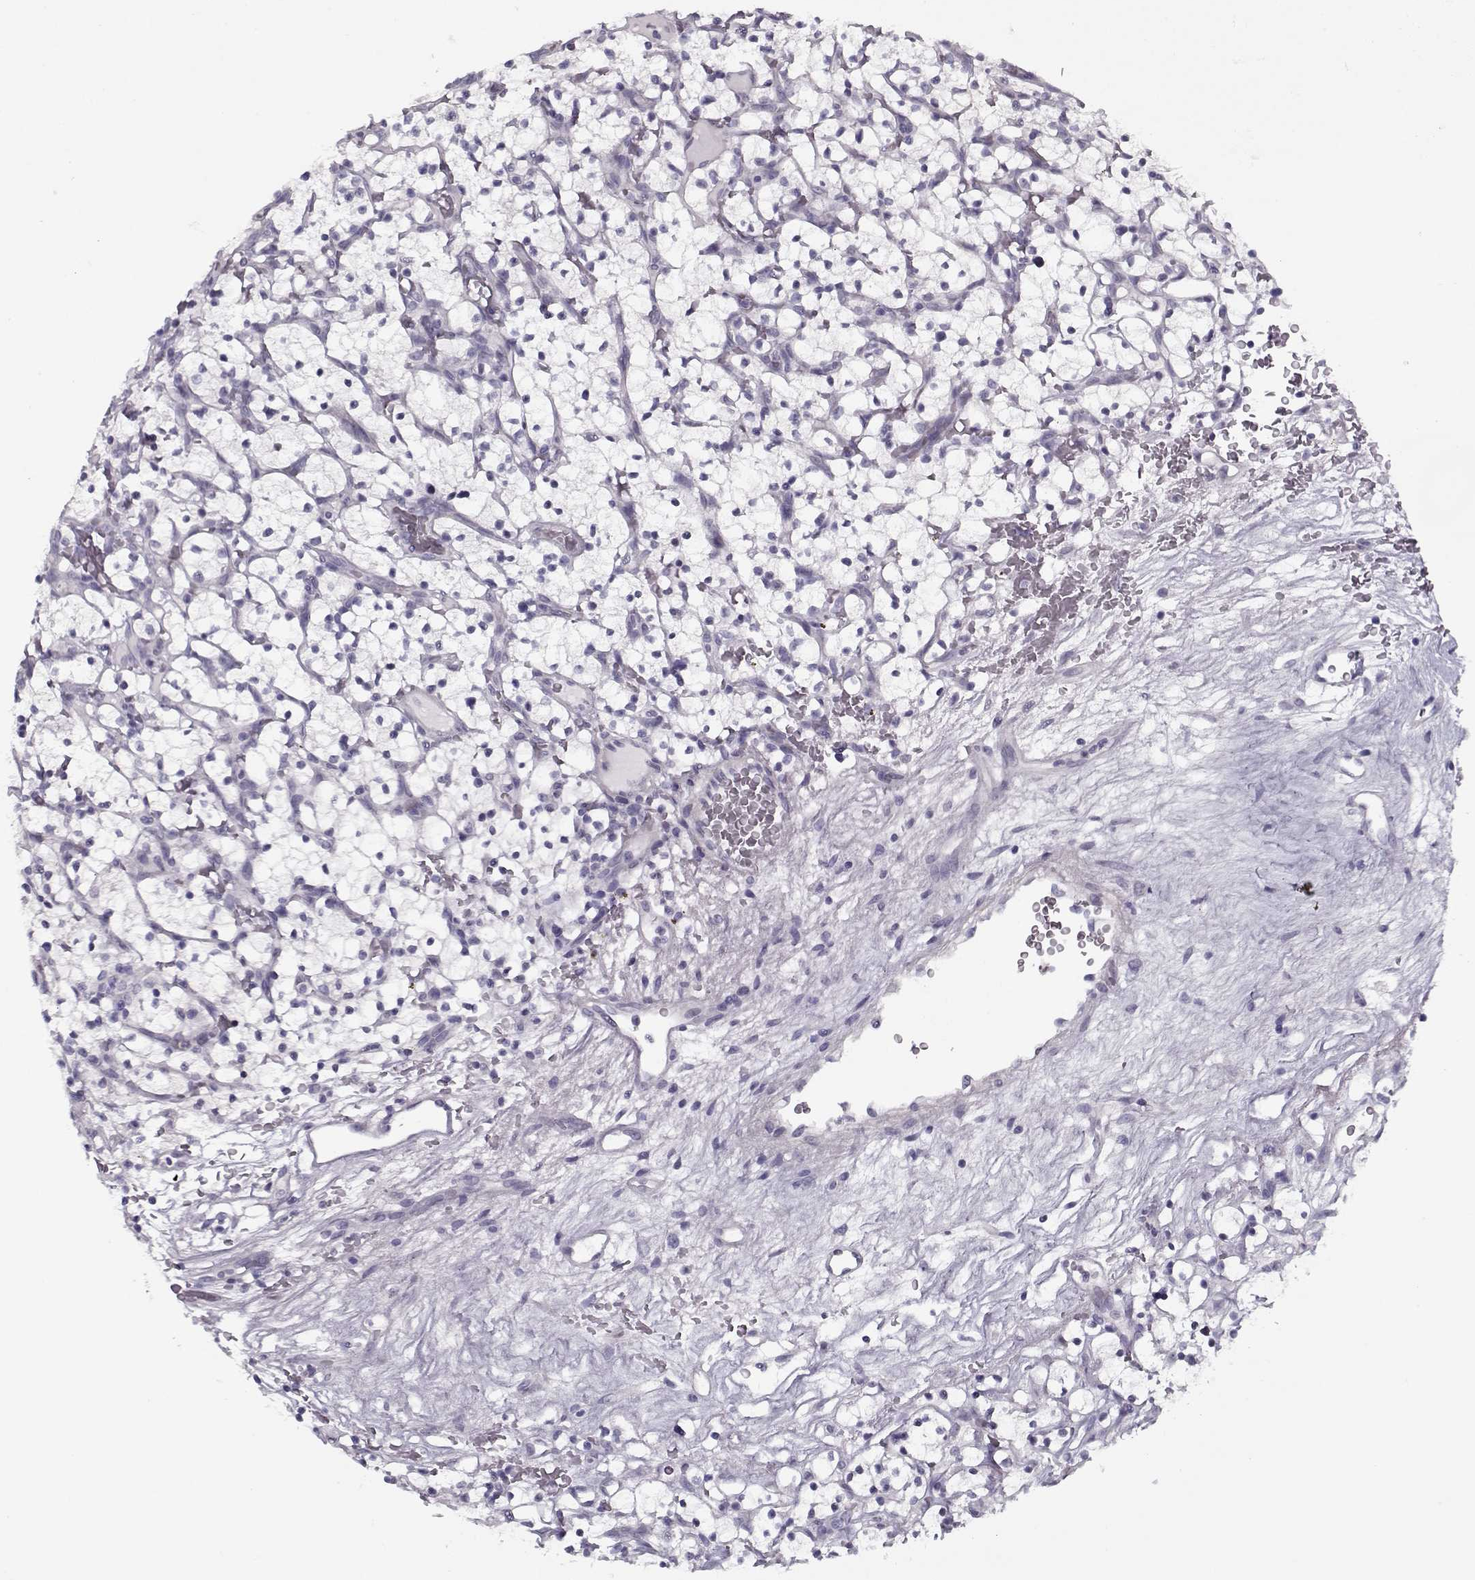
{"staining": {"intensity": "negative", "quantity": "none", "location": "none"}, "tissue": "renal cancer", "cell_type": "Tumor cells", "image_type": "cancer", "snomed": [{"axis": "morphology", "description": "Adenocarcinoma, NOS"}, {"axis": "topography", "description": "Kidney"}], "caption": "IHC photomicrograph of neoplastic tissue: renal cancer stained with DAB (3,3'-diaminobenzidine) exhibits no significant protein positivity in tumor cells. The staining was performed using DAB (3,3'-diaminobenzidine) to visualize the protein expression in brown, while the nuclei were stained in blue with hematoxylin (Magnification: 20x).", "gene": "CIBAR1", "patient": {"sex": "female", "age": 64}}